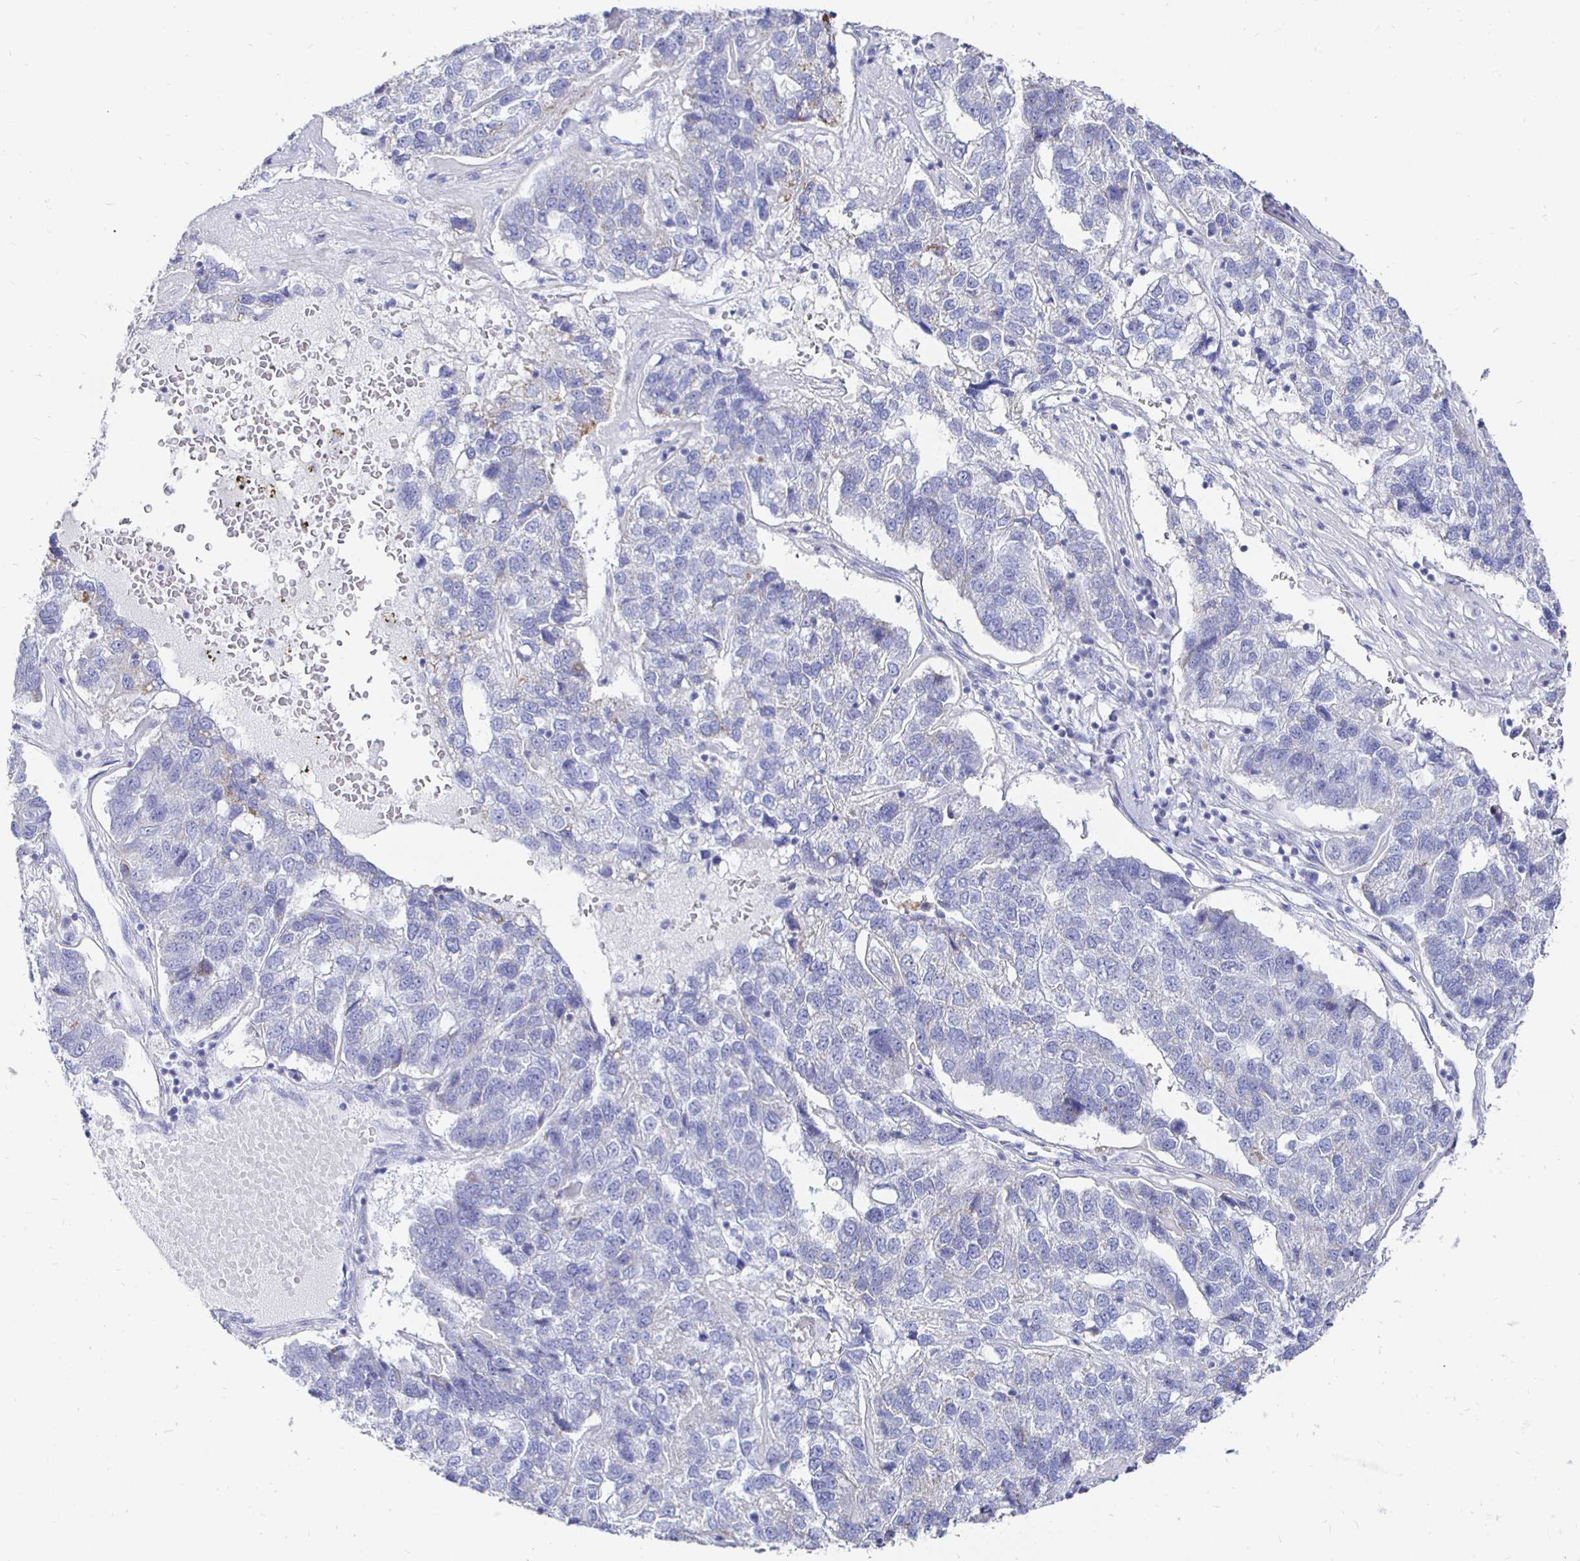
{"staining": {"intensity": "negative", "quantity": "none", "location": "none"}, "tissue": "pancreatic cancer", "cell_type": "Tumor cells", "image_type": "cancer", "snomed": [{"axis": "morphology", "description": "Adenocarcinoma, NOS"}, {"axis": "topography", "description": "Pancreas"}], "caption": "This photomicrograph is of pancreatic cancer stained with IHC to label a protein in brown with the nuclei are counter-stained blue. There is no positivity in tumor cells. (DAB (3,3'-diaminobenzidine) immunohistochemistry (IHC), high magnification).", "gene": "CR2", "patient": {"sex": "female", "age": 61}}